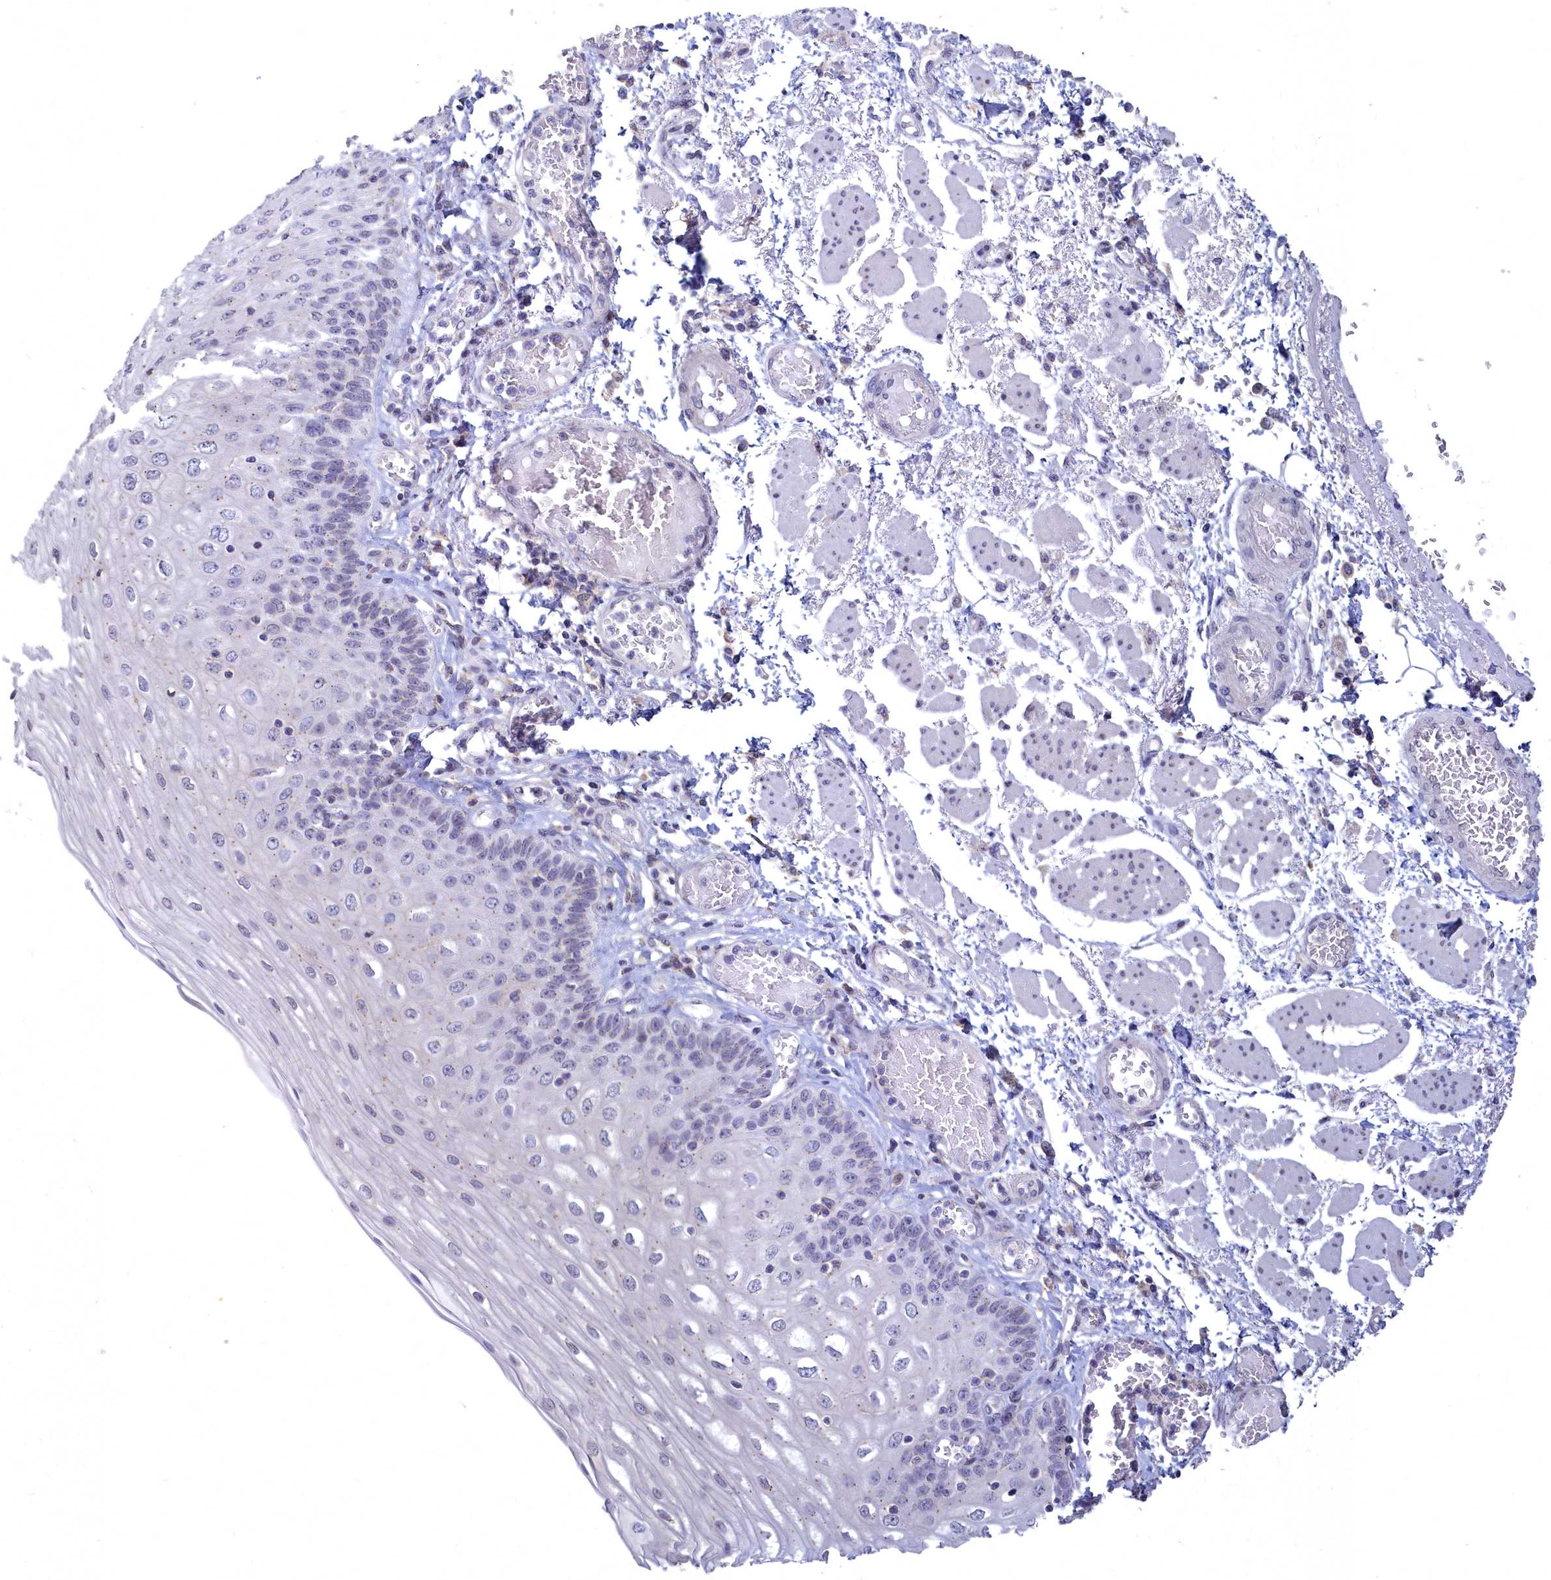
{"staining": {"intensity": "weak", "quantity": "<25%", "location": "cytoplasmic/membranous"}, "tissue": "esophagus", "cell_type": "Squamous epithelial cells", "image_type": "normal", "snomed": [{"axis": "morphology", "description": "Normal tissue, NOS"}, {"axis": "topography", "description": "Esophagus"}], "caption": "A high-resolution histopathology image shows immunohistochemistry staining of benign esophagus, which displays no significant staining in squamous epithelial cells.", "gene": "NOXA1", "patient": {"sex": "male", "age": 81}}